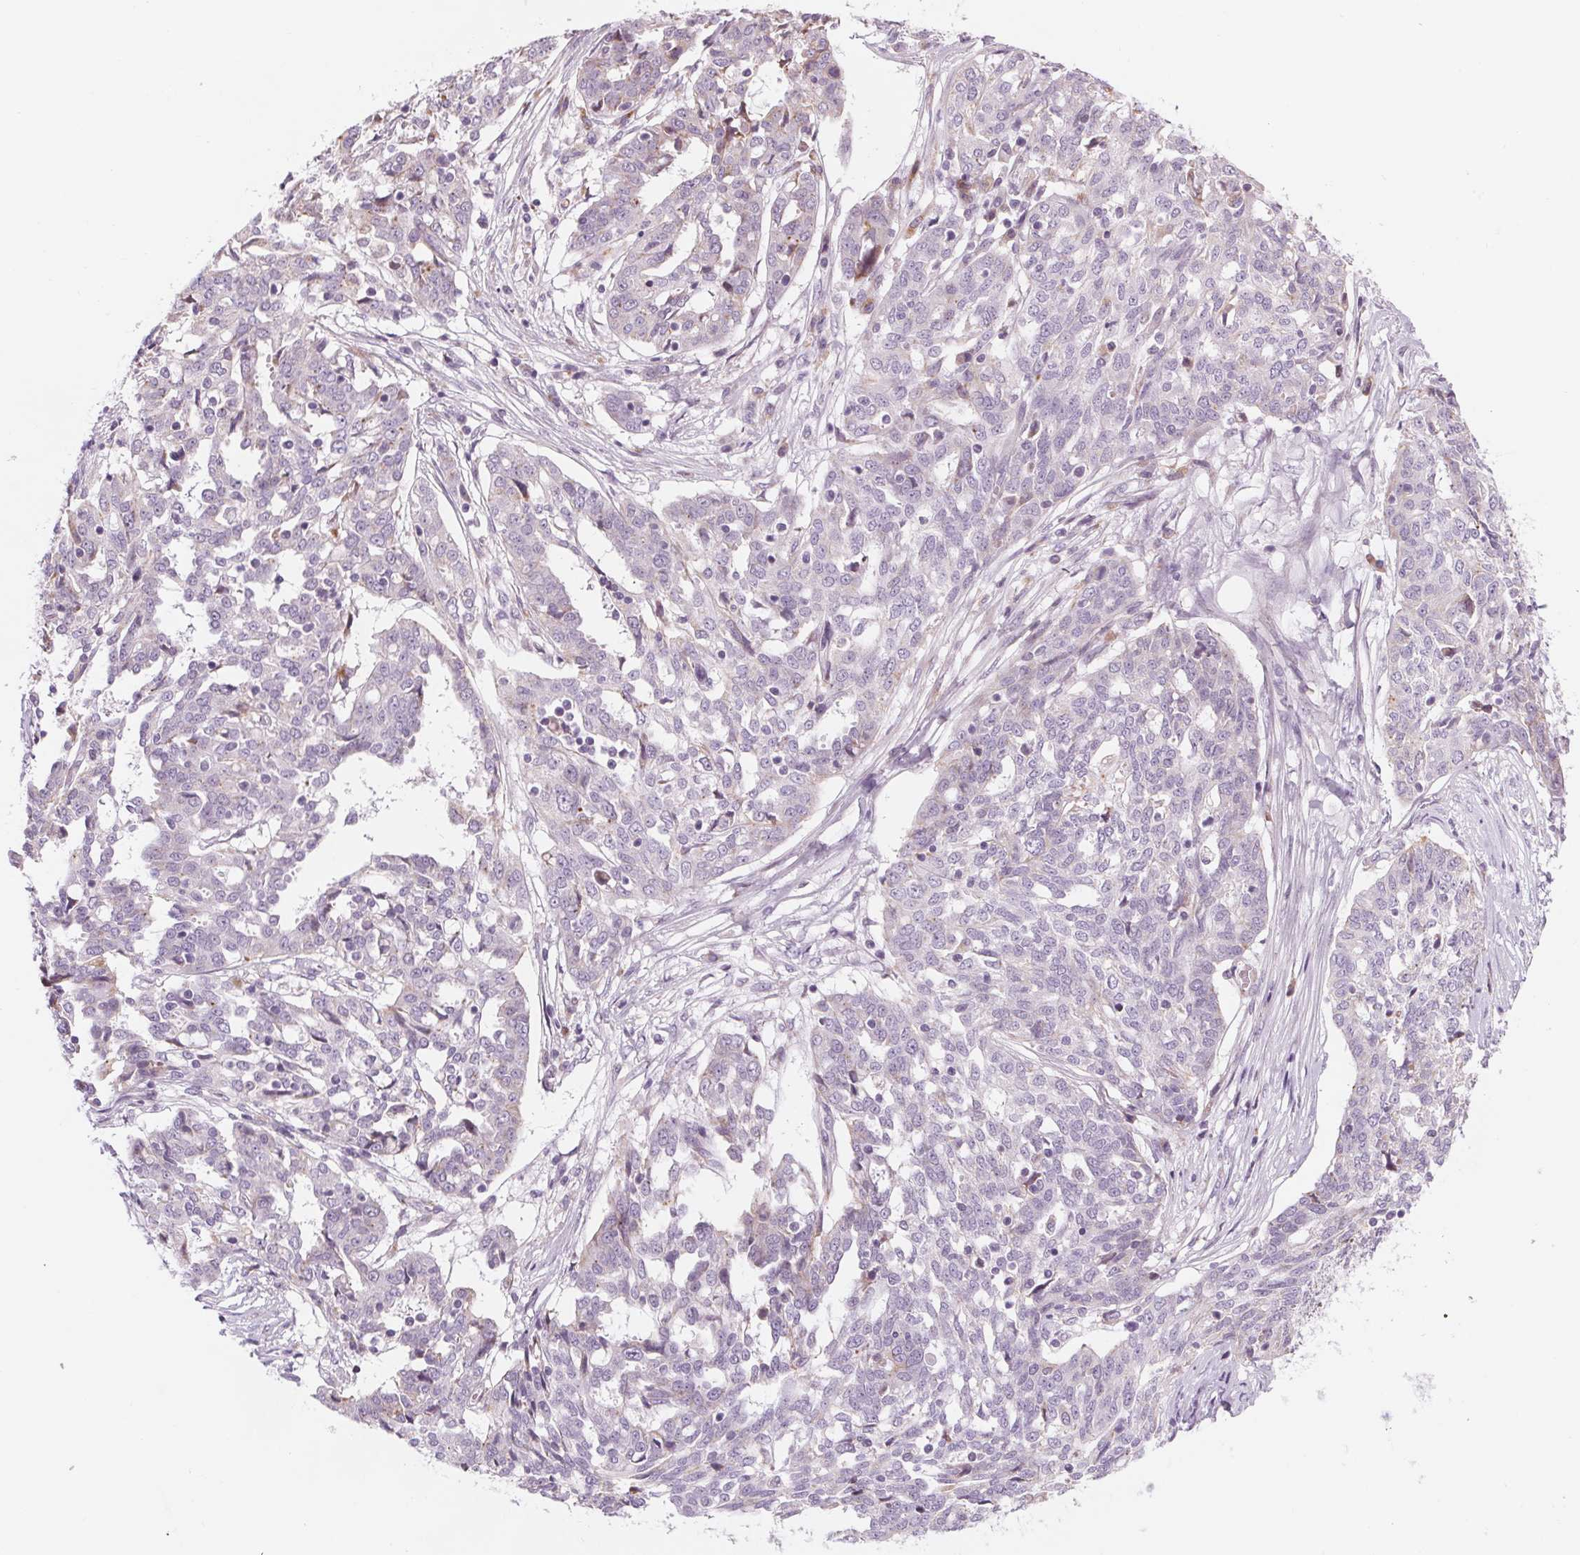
{"staining": {"intensity": "negative", "quantity": "none", "location": "none"}, "tissue": "ovarian cancer", "cell_type": "Tumor cells", "image_type": "cancer", "snomed": [{"axis": "morphology", "description": "Cystadenocarcinoma, serous, NOS"}, {"axis": "topography", "description": "Ovary"}], "caption": "Immunohistochemistry of human serous cystadenocarcinoma (ovarian) shows no staining in tumor cells.", "gene": "SAMD5", "patient": {"sex": "female", "age": 67}}